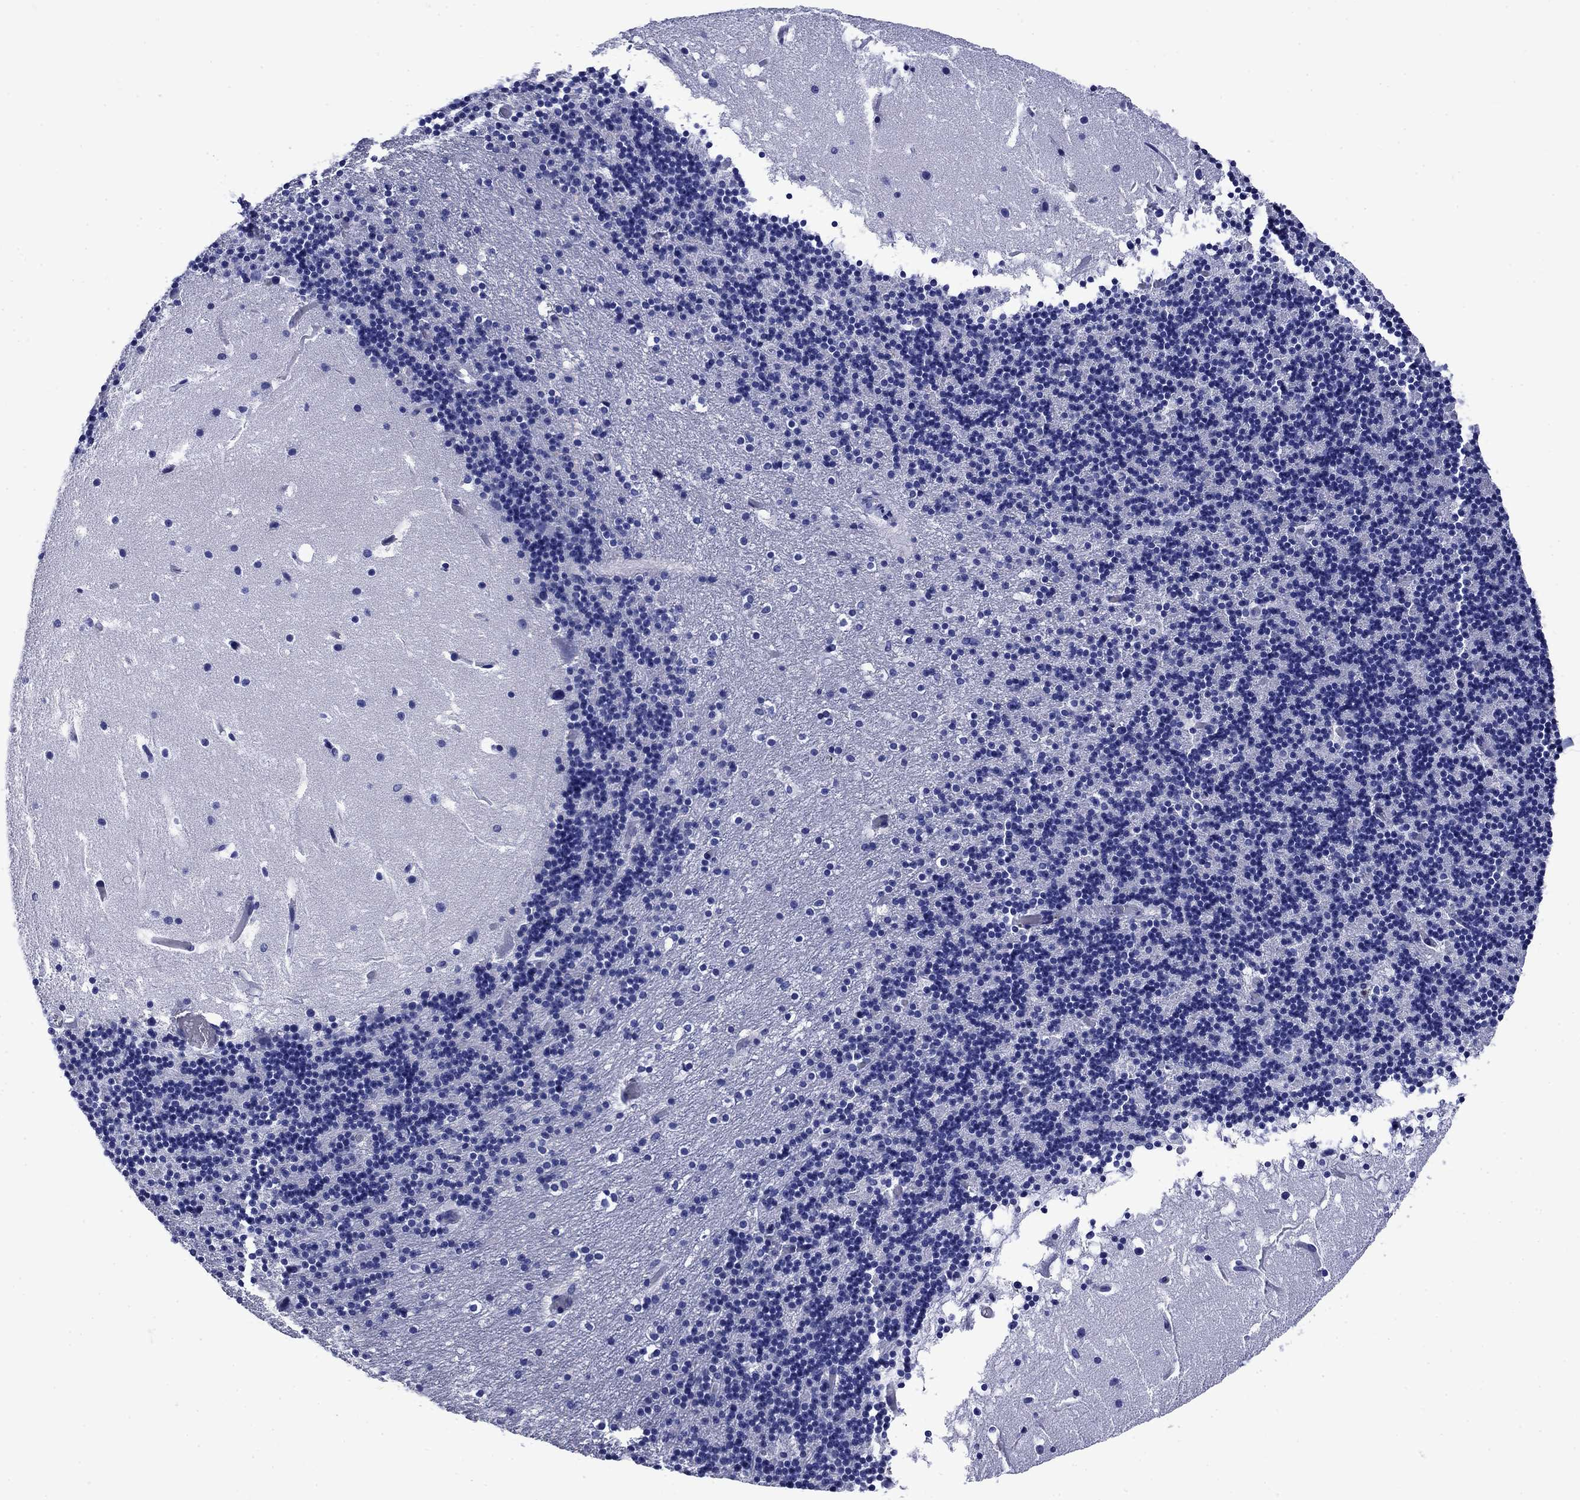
{"staining": {"intensity": "negative", "quantity": "none", "location": "none"}, "tissue": "cerebellum", "cell_type": "Cells in granular layer", "image_type": "normal", "snomed": [{"axis": "morphology", "description": "Normal tissue, NOS"}, {"axis": "topography", "description": "Cerebellum"}], "caption": "DAB immunohistochemical staining of unremarkable cerebellum demonstrates no significant expression in cells in granular layer.", "gene": "TFR2", "patient": {"sex": "male", "age": 37}}